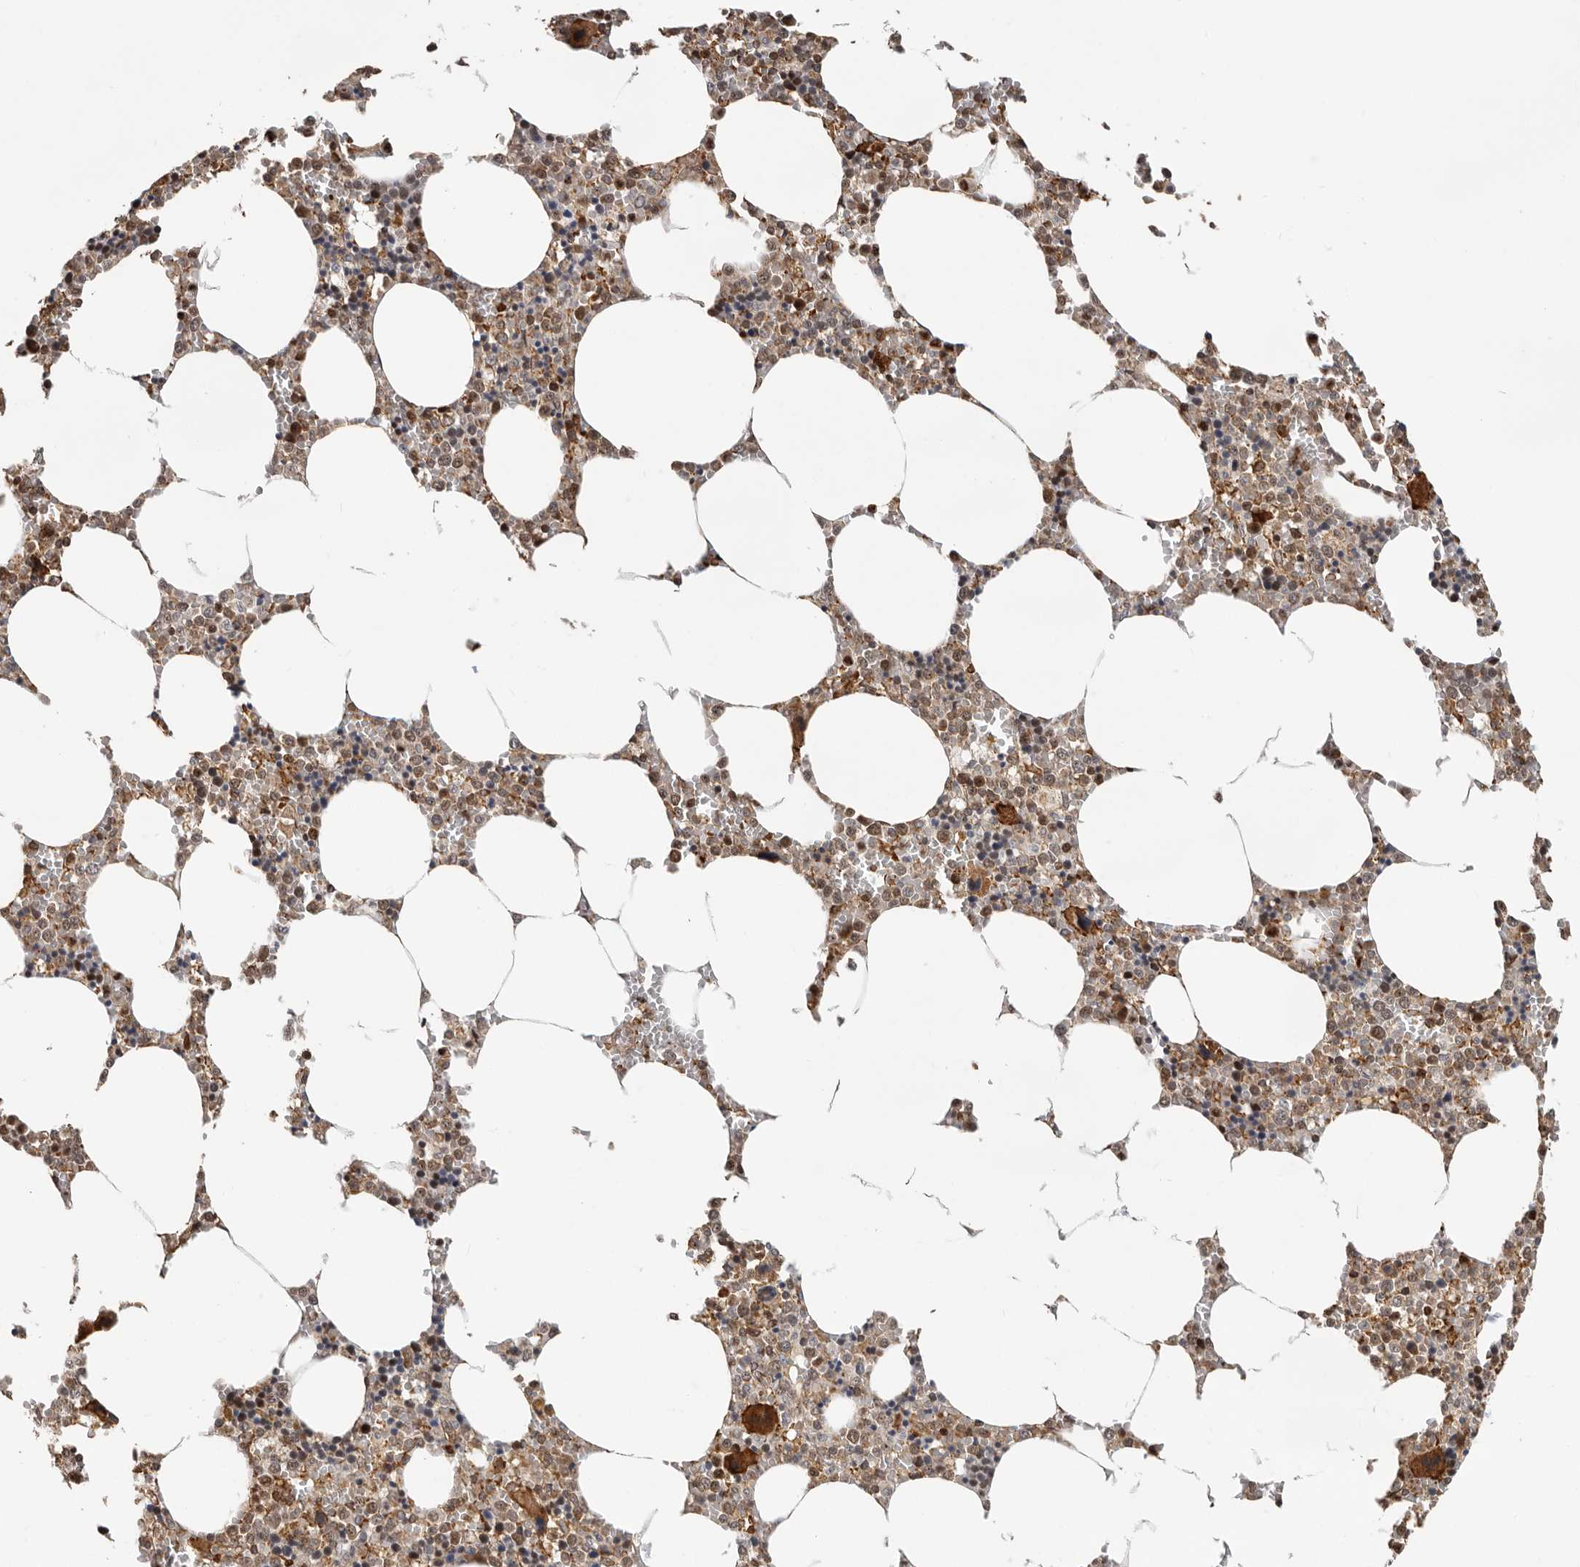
{"staining": {"intensity": "moderate", "quantity": "25%-75%", "location": "cytoplasmic/membranous,nuclear"}, "tissue": "bone marrow", "cell_type": "Hematopoietic cells", "image_type": "normal", "snomed": [{"axis": "morphology", "description": "Normal tissue, NOS"}, {"axis": "topography", "description": "Bone marrow"}], "caption": "This image exhibits immunohistochemistry staining of benign bone marrow, with medium moderate cytoplasmic/membranous,nuclear staining in approximately 25%-75% of hematopoietic cells.", "gene": "RNF157", "patient": {"sex": "male", "age": 70}}